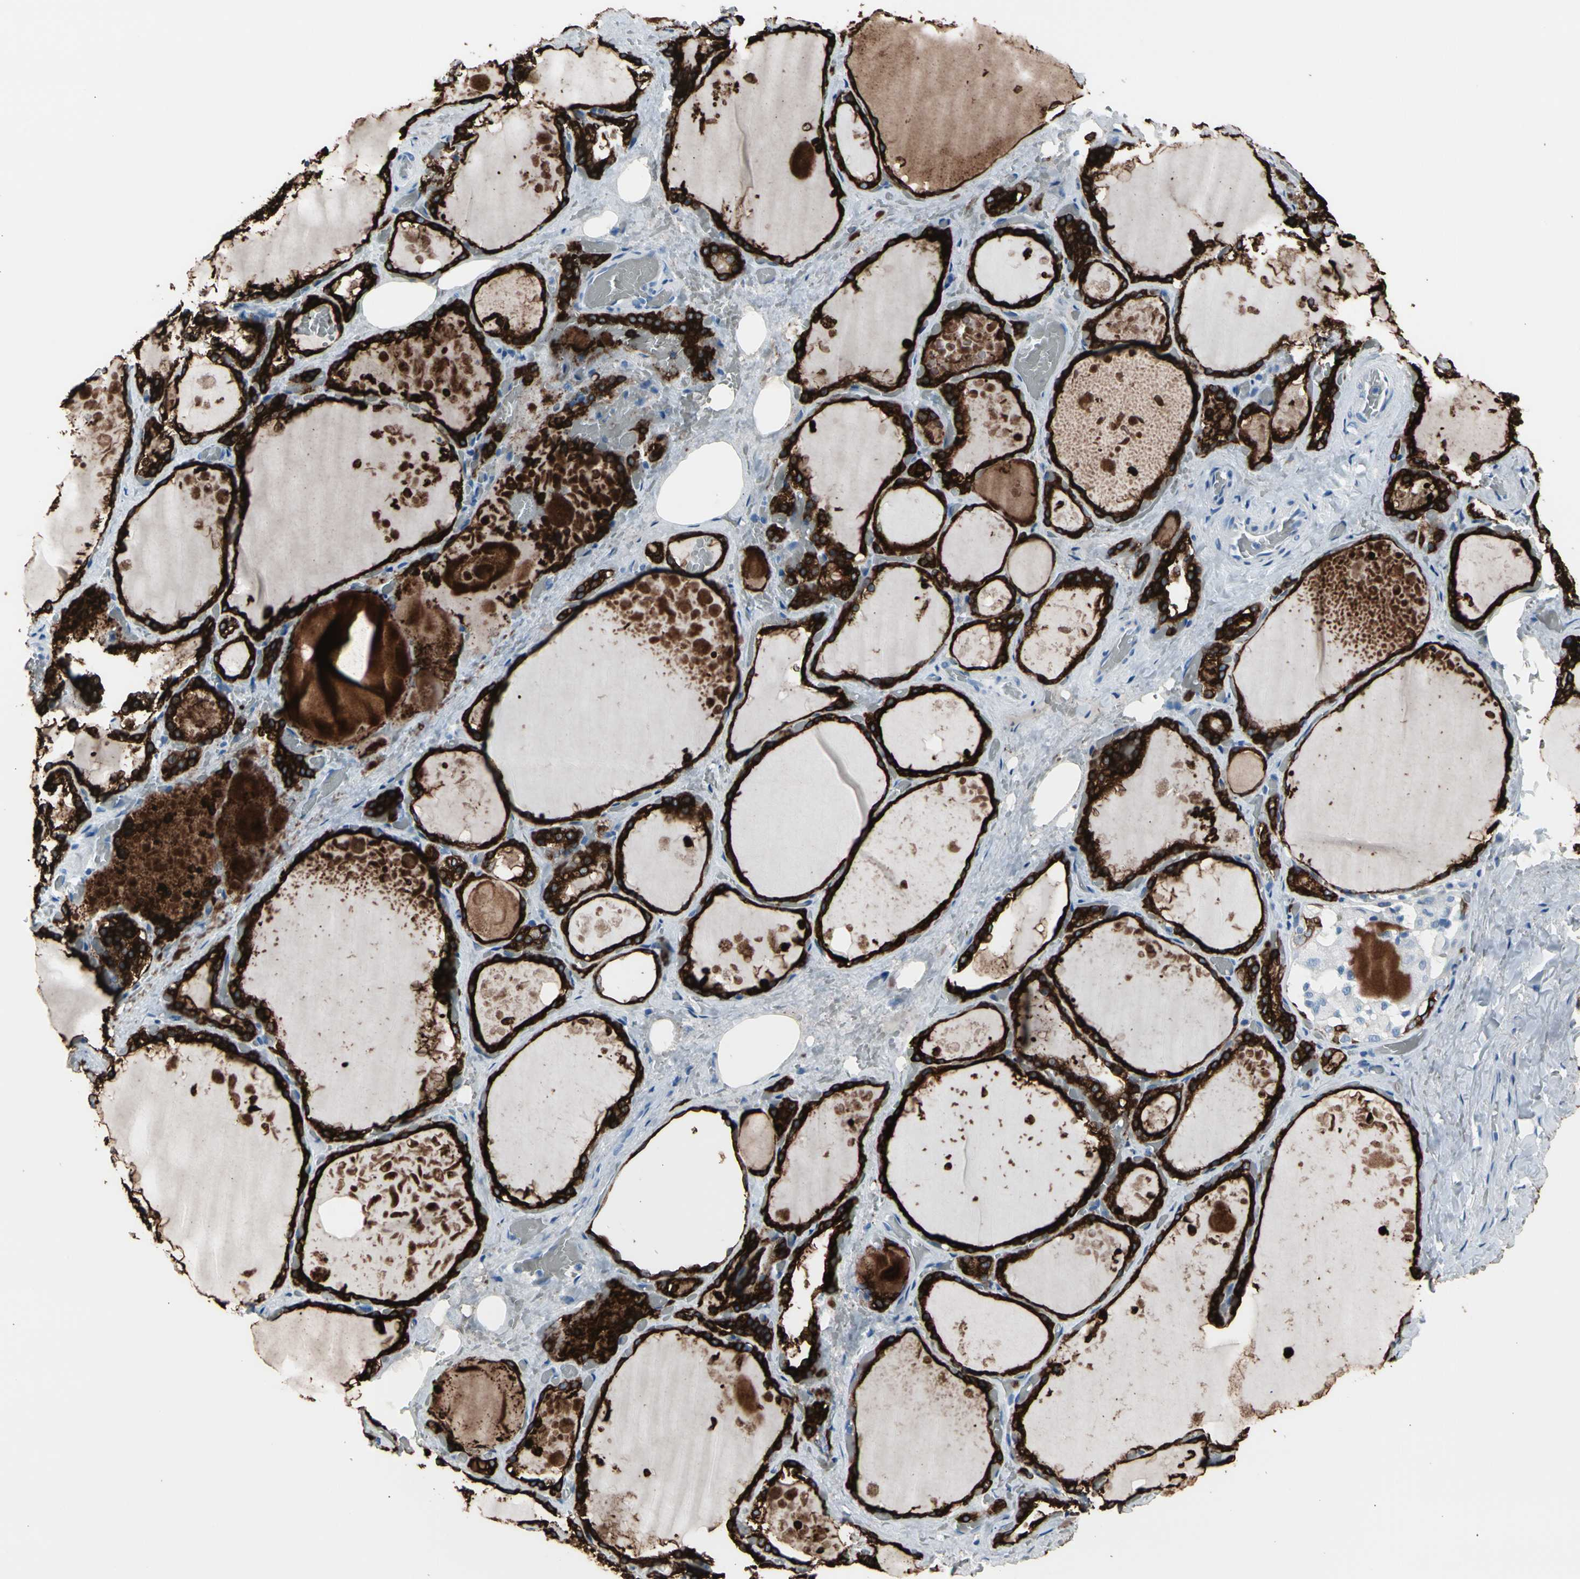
{"staining": {"intensity": "strong", "quantity": ">75%", "location": "cytoplasmic/membranous"}, "tissue": "thyroid gland", "cell_type": "Glandular cells", "image_type": "normal", "snomed": [{"axis": "morphology", "description": "Normal tissue, NOS"}, {"axis": "topography", "description": "Thyroid gland"}], "caption": "Normal thyroid gland was stained to show a protein in brown. There is high levels of strong cytoplasmic/membranous positivity in approximately >75% of glandular cells.", "gene": "TPO", "patient": {"sex": "male", "age": 61}}